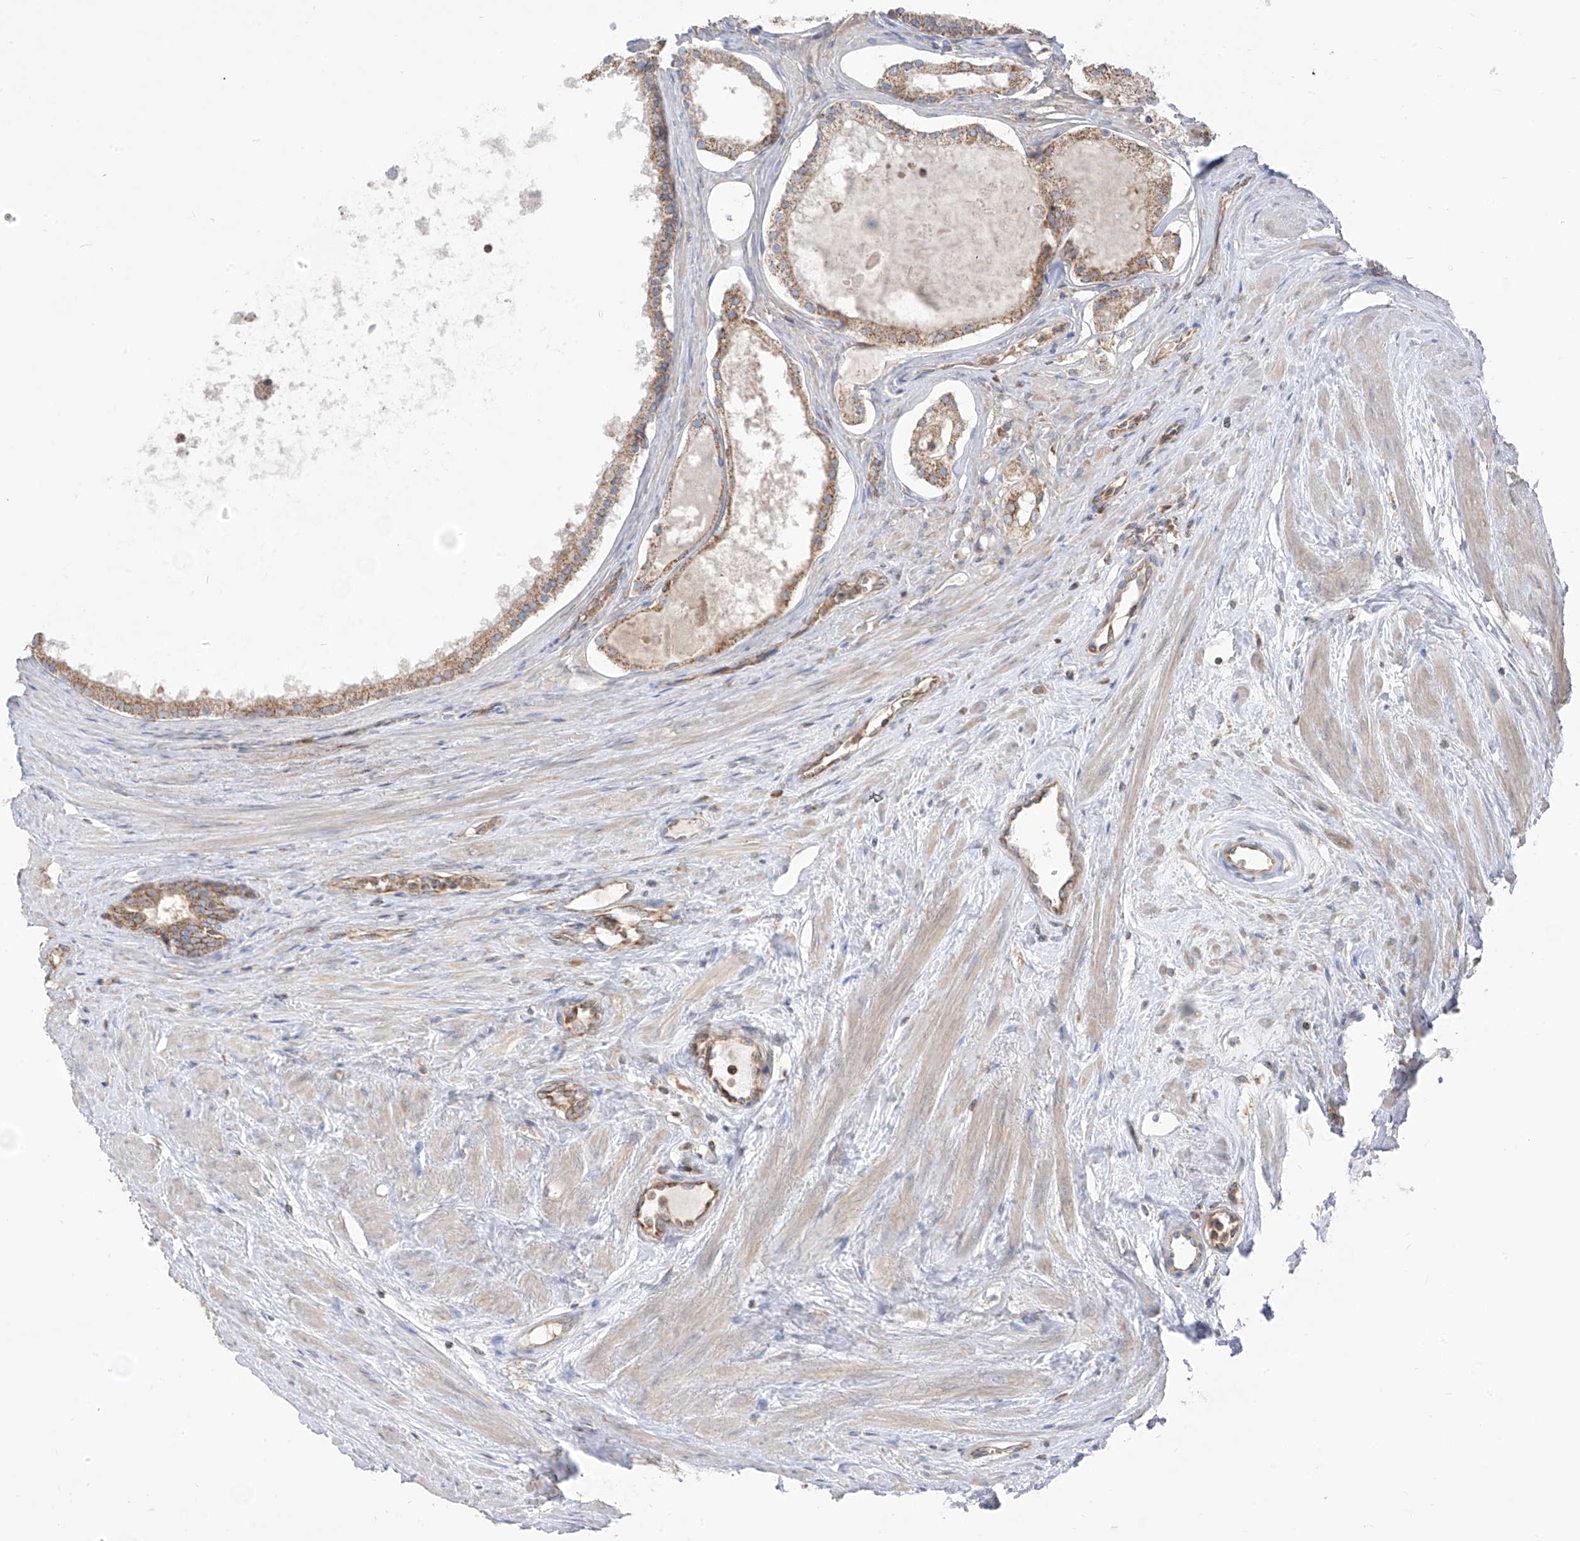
{"staining": {"intensity": "moderate", "quantity": ">75%", "location": "cytoplasmic/membranous"}, "tissue": "prostate cancer", "cell_type": "Tumor cells", "image_type": "cancer", "snomed": [{"axis": "morphology", "description": "Adenocarcinoma, High grade"}, {"axis": "topography", "description": "Prostate"}], "caption": "Immunohistochemistry (DAB (3,3'-diaminobenzidine)) staining of prostate cancer (adenocarcinoma (high-grade)) displays moderate cytoplasmic/membranous protein staining in approximately >75% of tumor cells.", "gene": "ETHE1", "patient": {"sex": "male", "age": 68}}